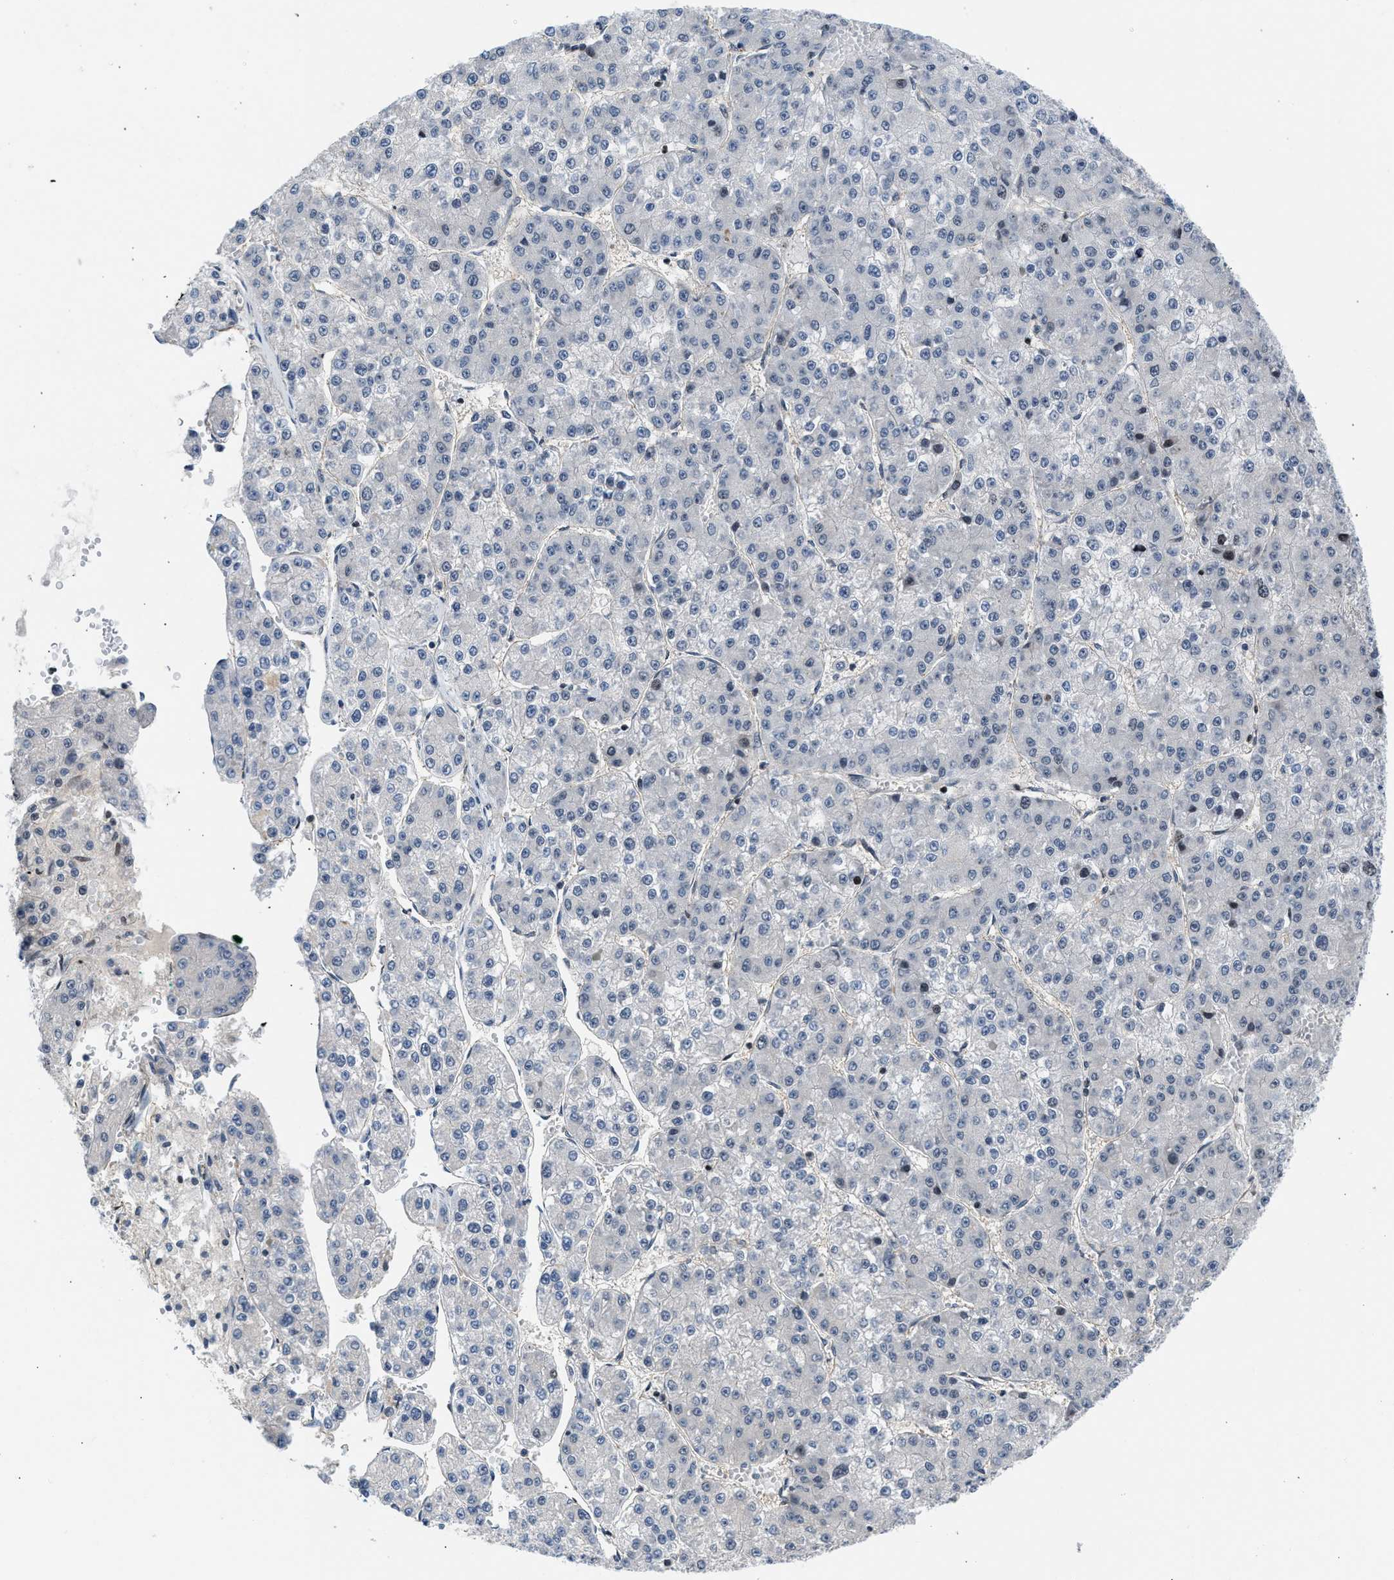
{"staining": {"intensity": "moderate", "quantity": "<25%", "location": "nuclear"}, "tissue": "liver cancer", "cell_type": "Tumor cells", "image_type": "cancer", "snomed": [{"axis": "morphology", "description": "Carcinoma, Hepatocellular, NOS"}, {"axis": "topography", "description": "Liver"}], "caption": "Protein staining of liver cancer (hepatocellular carcinoma) tissue displays moderate nuclear positivity in about <25% of tumor cells.", "gene": "OLIG3", "patient": {"sex": "female", "age": 73}}